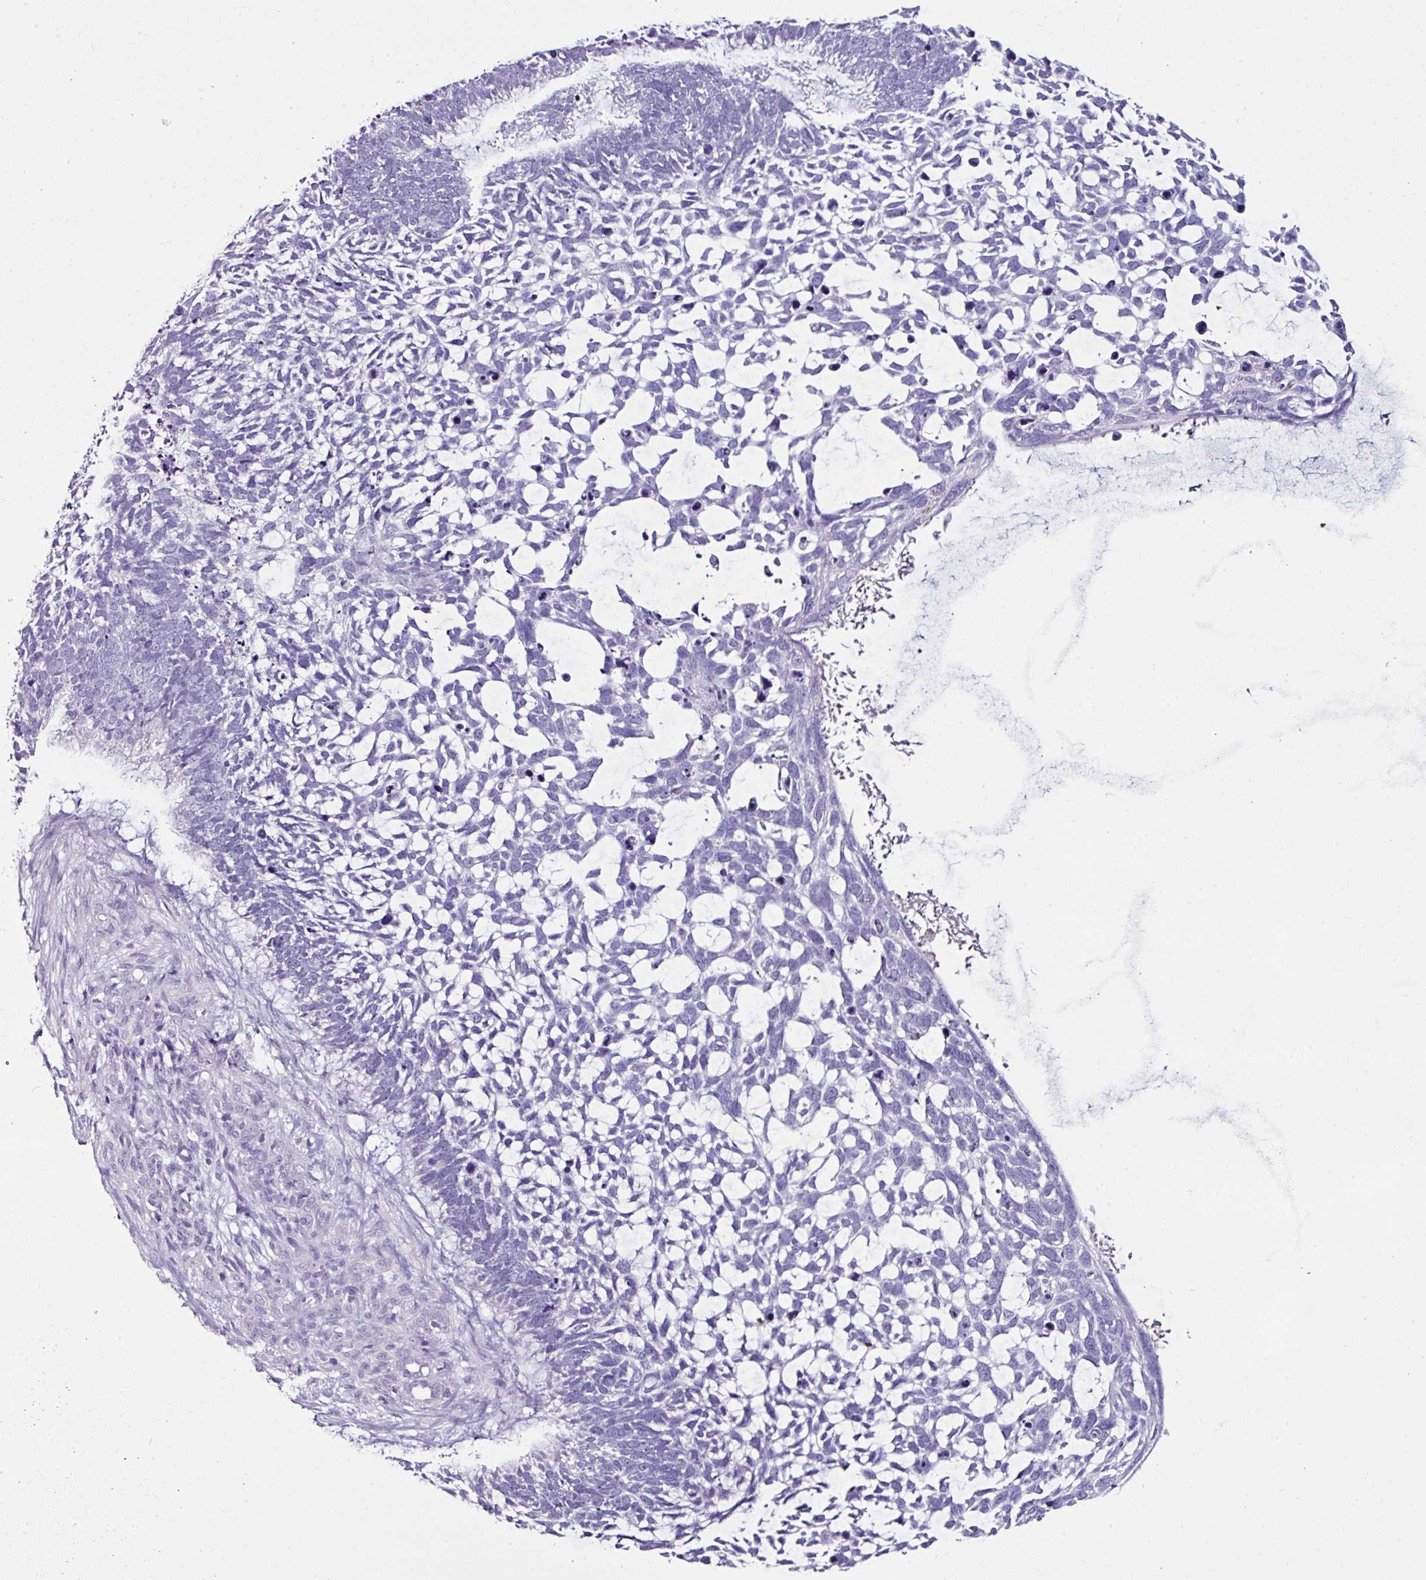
{"staining": {"intensity": "negative", "quantity": "none", "location": "none"}, "tissue": "skin cancer", "cell_type": "Tumor cells", "image_type": "cancer", "snomed": [{"axis": "morphology", "description": "Basal cell carcinoma"}, {"axis": "topography", "description": "Skin"}], "caption": "This image is of skin basal cell carcinoma stained with IHC to label a protein in brown with the nuclei are counter-stained blue. There is no staining in tumor cells.", "gene": "GLP2R", "patient": {"sex": "male", "age": 88}}